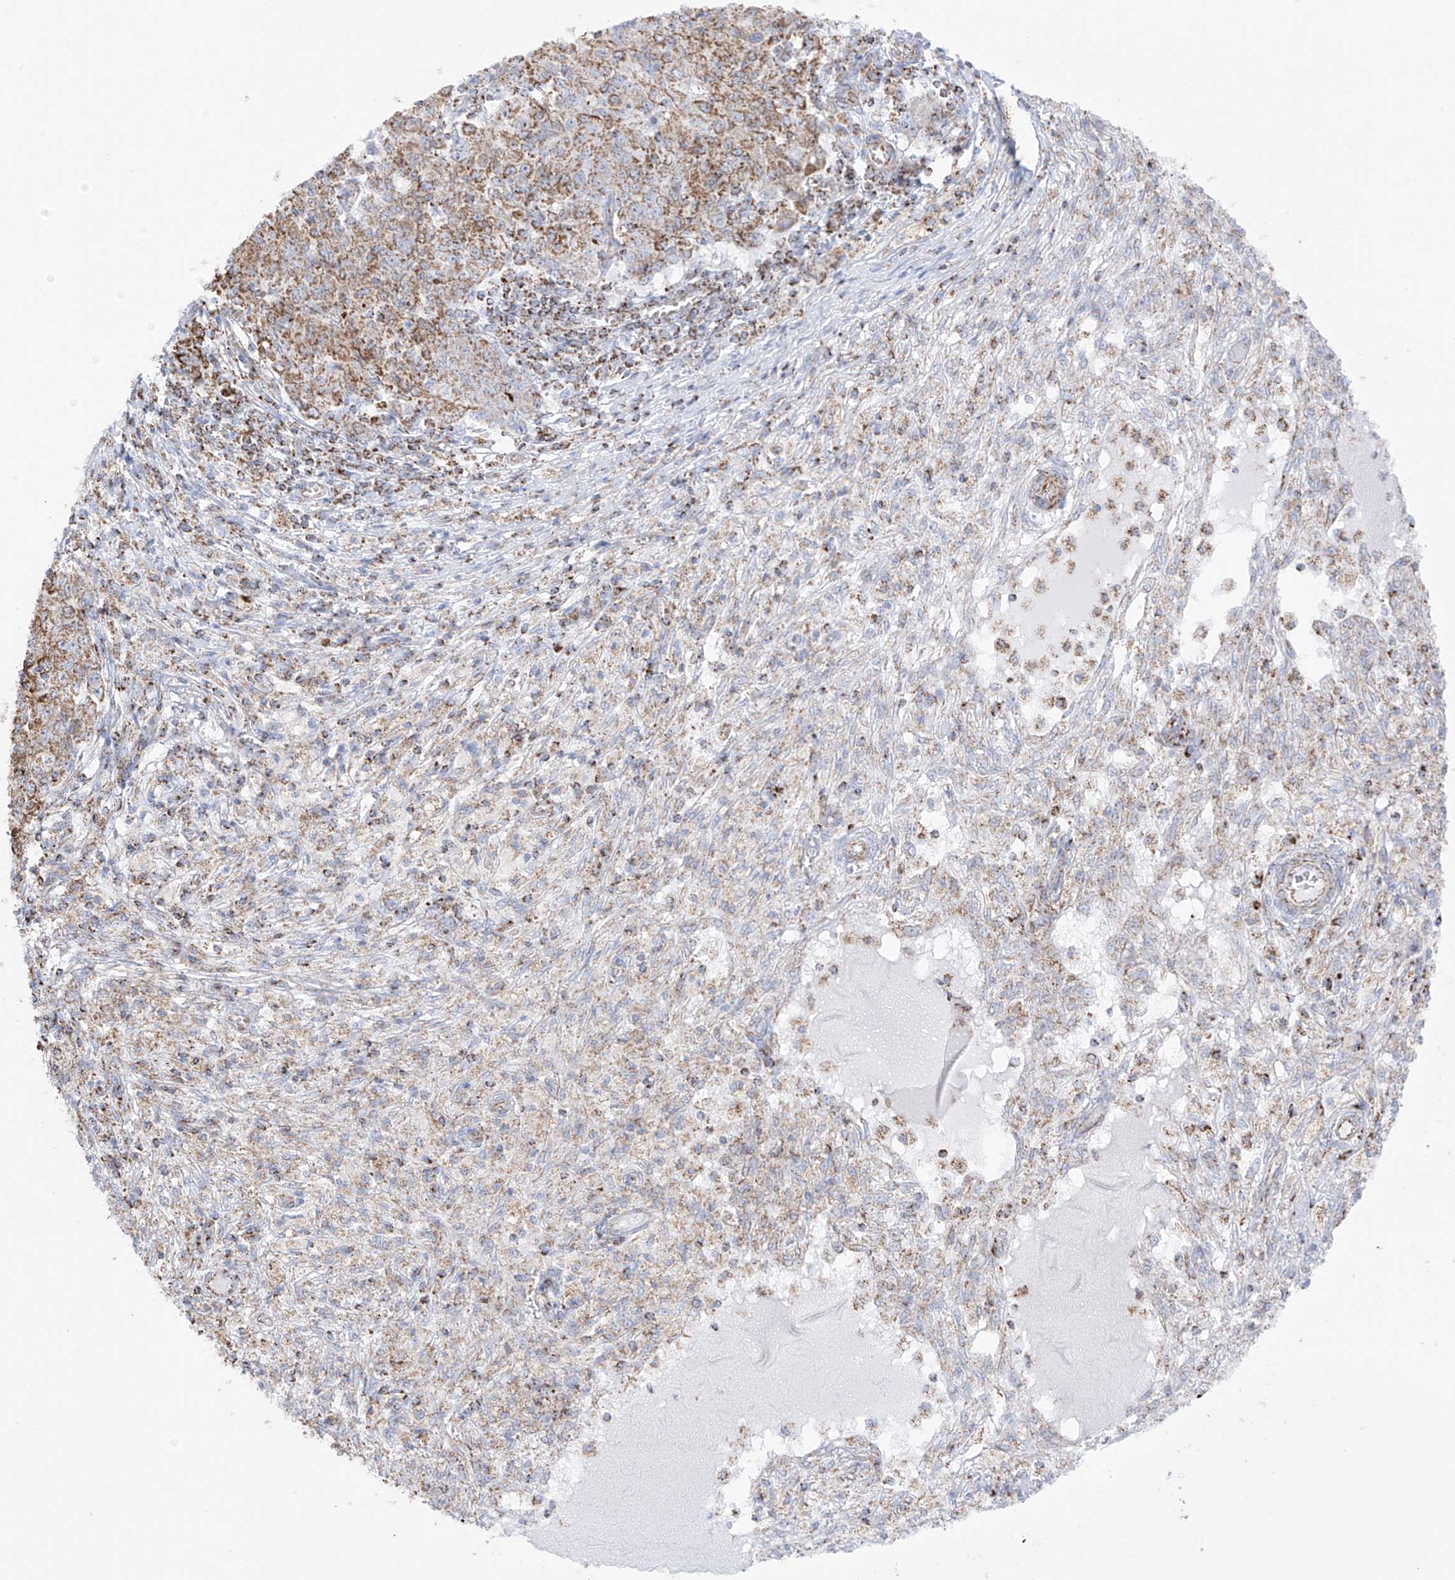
{"staining": {"intensity": "moderate", "quantity": ">75%", "location": "cytoplasmic/membranous"}, "tissue": "ovarian cancer", "cell_type": "Tumor cells", "image_type": "cancer", "snomed": [{"axis": "morphology", "description": "Carcinoma, endometroid"}, {"axis": "topography", "description": "Ovary"}], "caption": "Ovarian endometroid carcinoma was stained to show a protein in brown. There is medium levels of moderate cytoplasmic/membranous expression in approximately >75% of tumor cells. Immunohistochemistry (ihc) stains the protein in brown and the nuclei are stained blue.", "gene": "XKR3", "patient": {"sex": "female", "age": 42}}